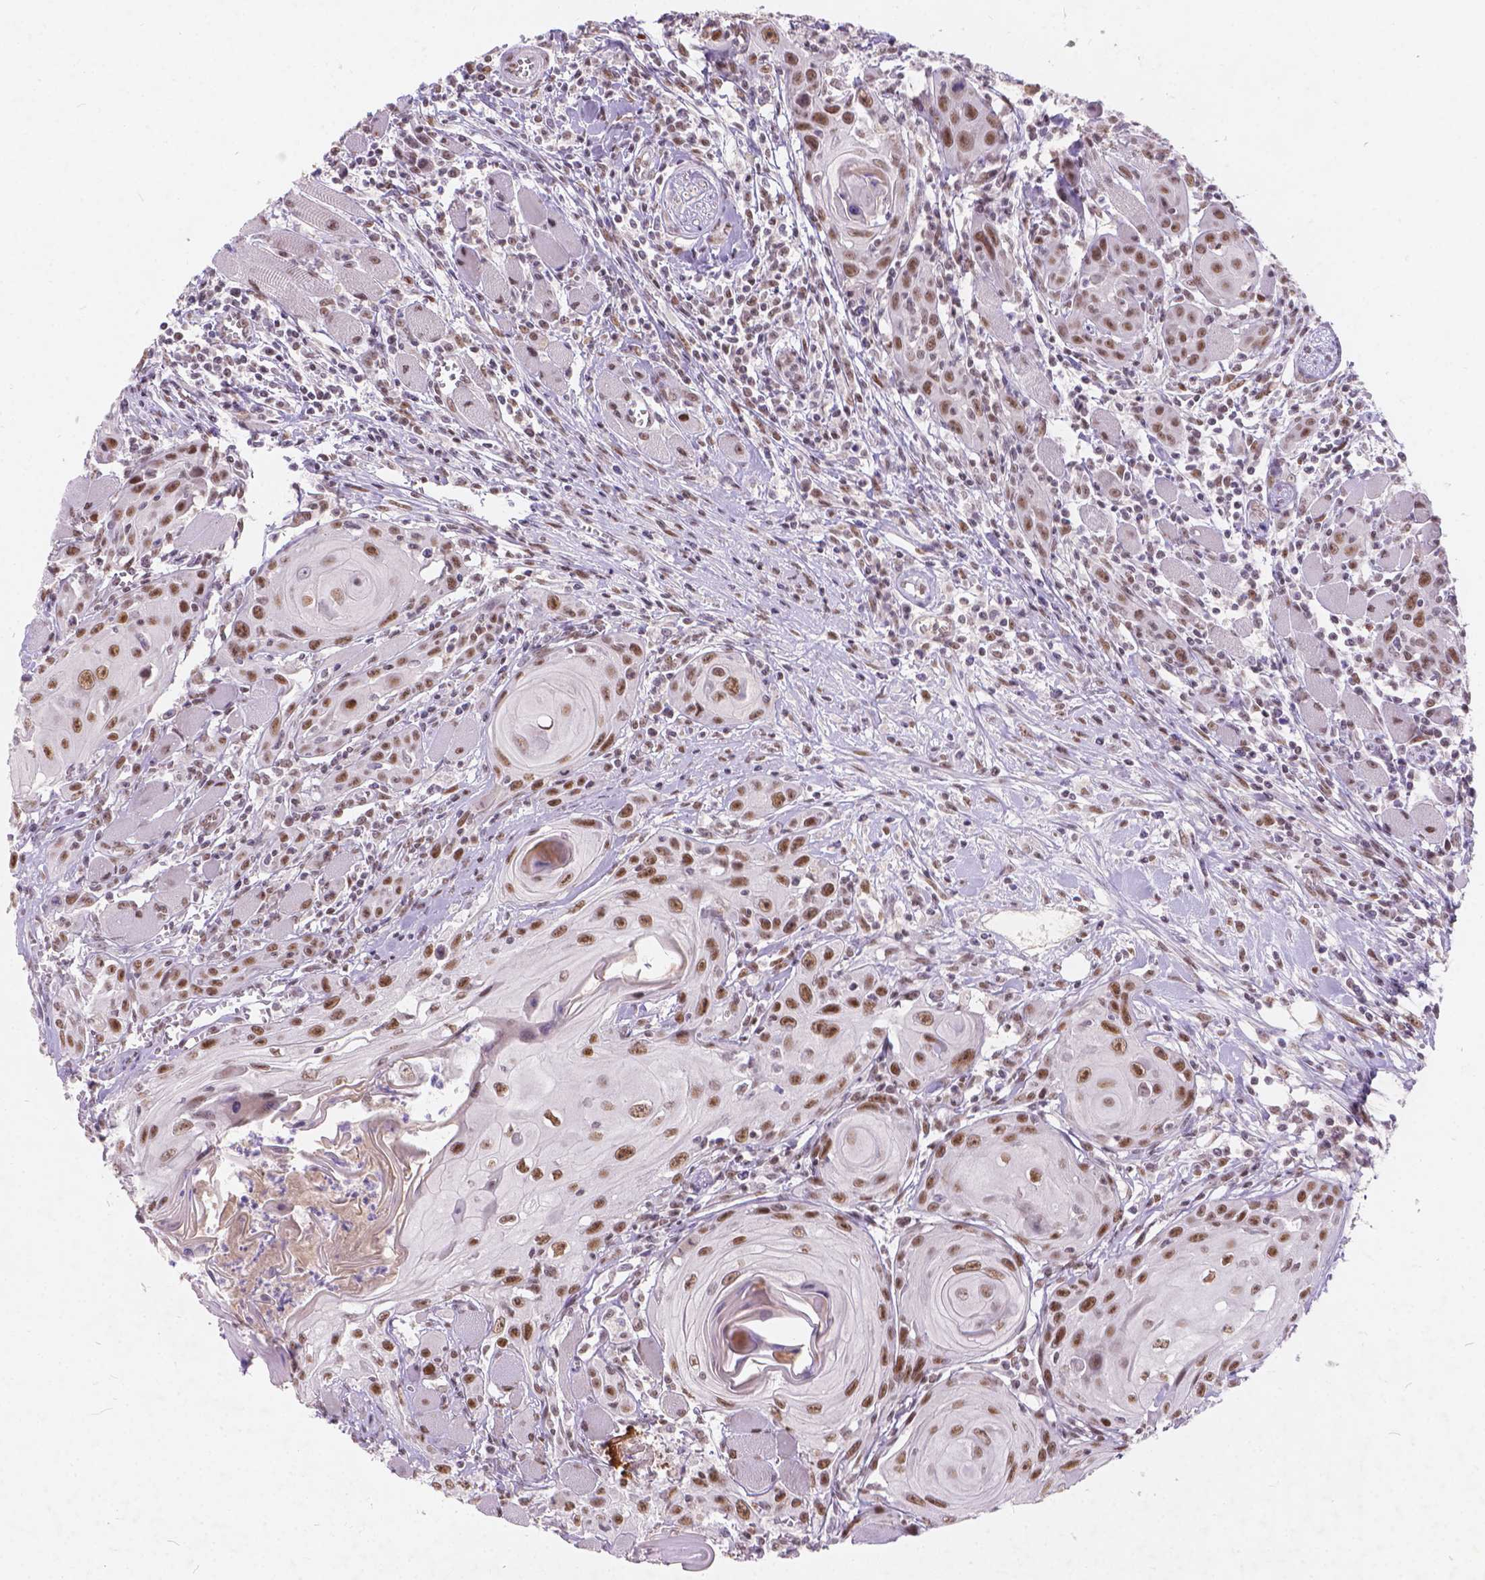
{"staining": {"intensity": "moderate", "quantity": ">75%", "location": "nuclear"}, "tissue": "head and neck cancer", "cell_type": "Tumor cells", "image_type": "cancer", "snomed": [{"axis": "morphology", "description": "Squamous cell carcinoma, NOS"}, {"axis": "topography", "description": "Head-Neck"}], "caption": "Protein expression by immunohistochemistry (IHC) reveals moderate nuclear staining in about >75% of tumor cells in head and neck cancer (squamous cell carcinoma). The protein is shown in brown color, while the nuclei are stained blue.", "gene": "FAM53A", "patient": {"sex": "female", "age": 80}}